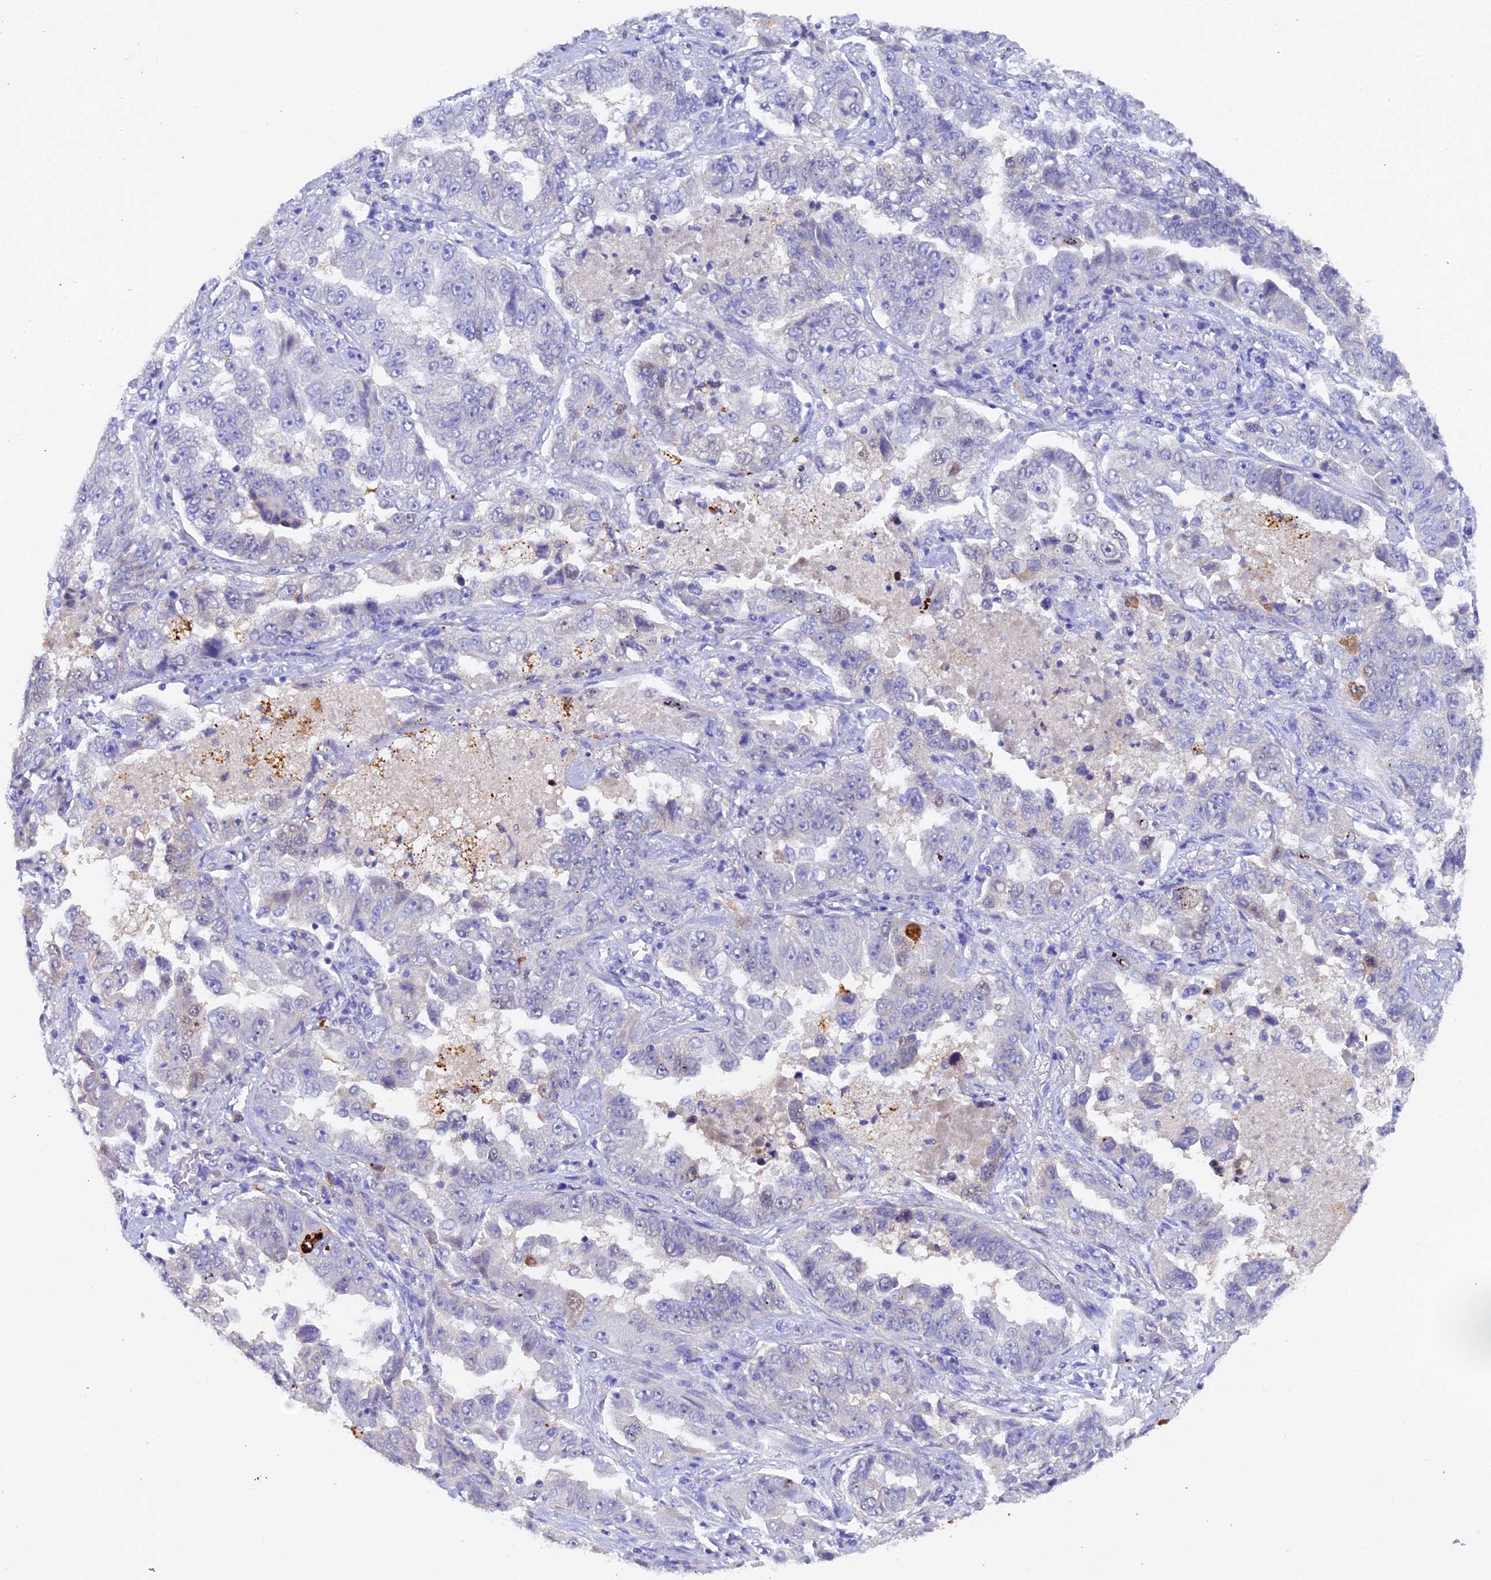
{"staining": {"intensity": "negative", "quantity": "none", "location": "none"}, "tissue": "lung cancer", "cell_type": "Tumor cells", "image_type": "cancer", "snomed": [{"axis": "morphology", "description": "Adenocarcinoma, NOS"}, {"axis": "topography", "description": "Lung"}], "caption": "This is an IHC micrograph of human adenocarcinoma (lung). There is no expression in tumor cells.", "gene": "TGDS", "patient": {"sex": "female", "age": 51}}